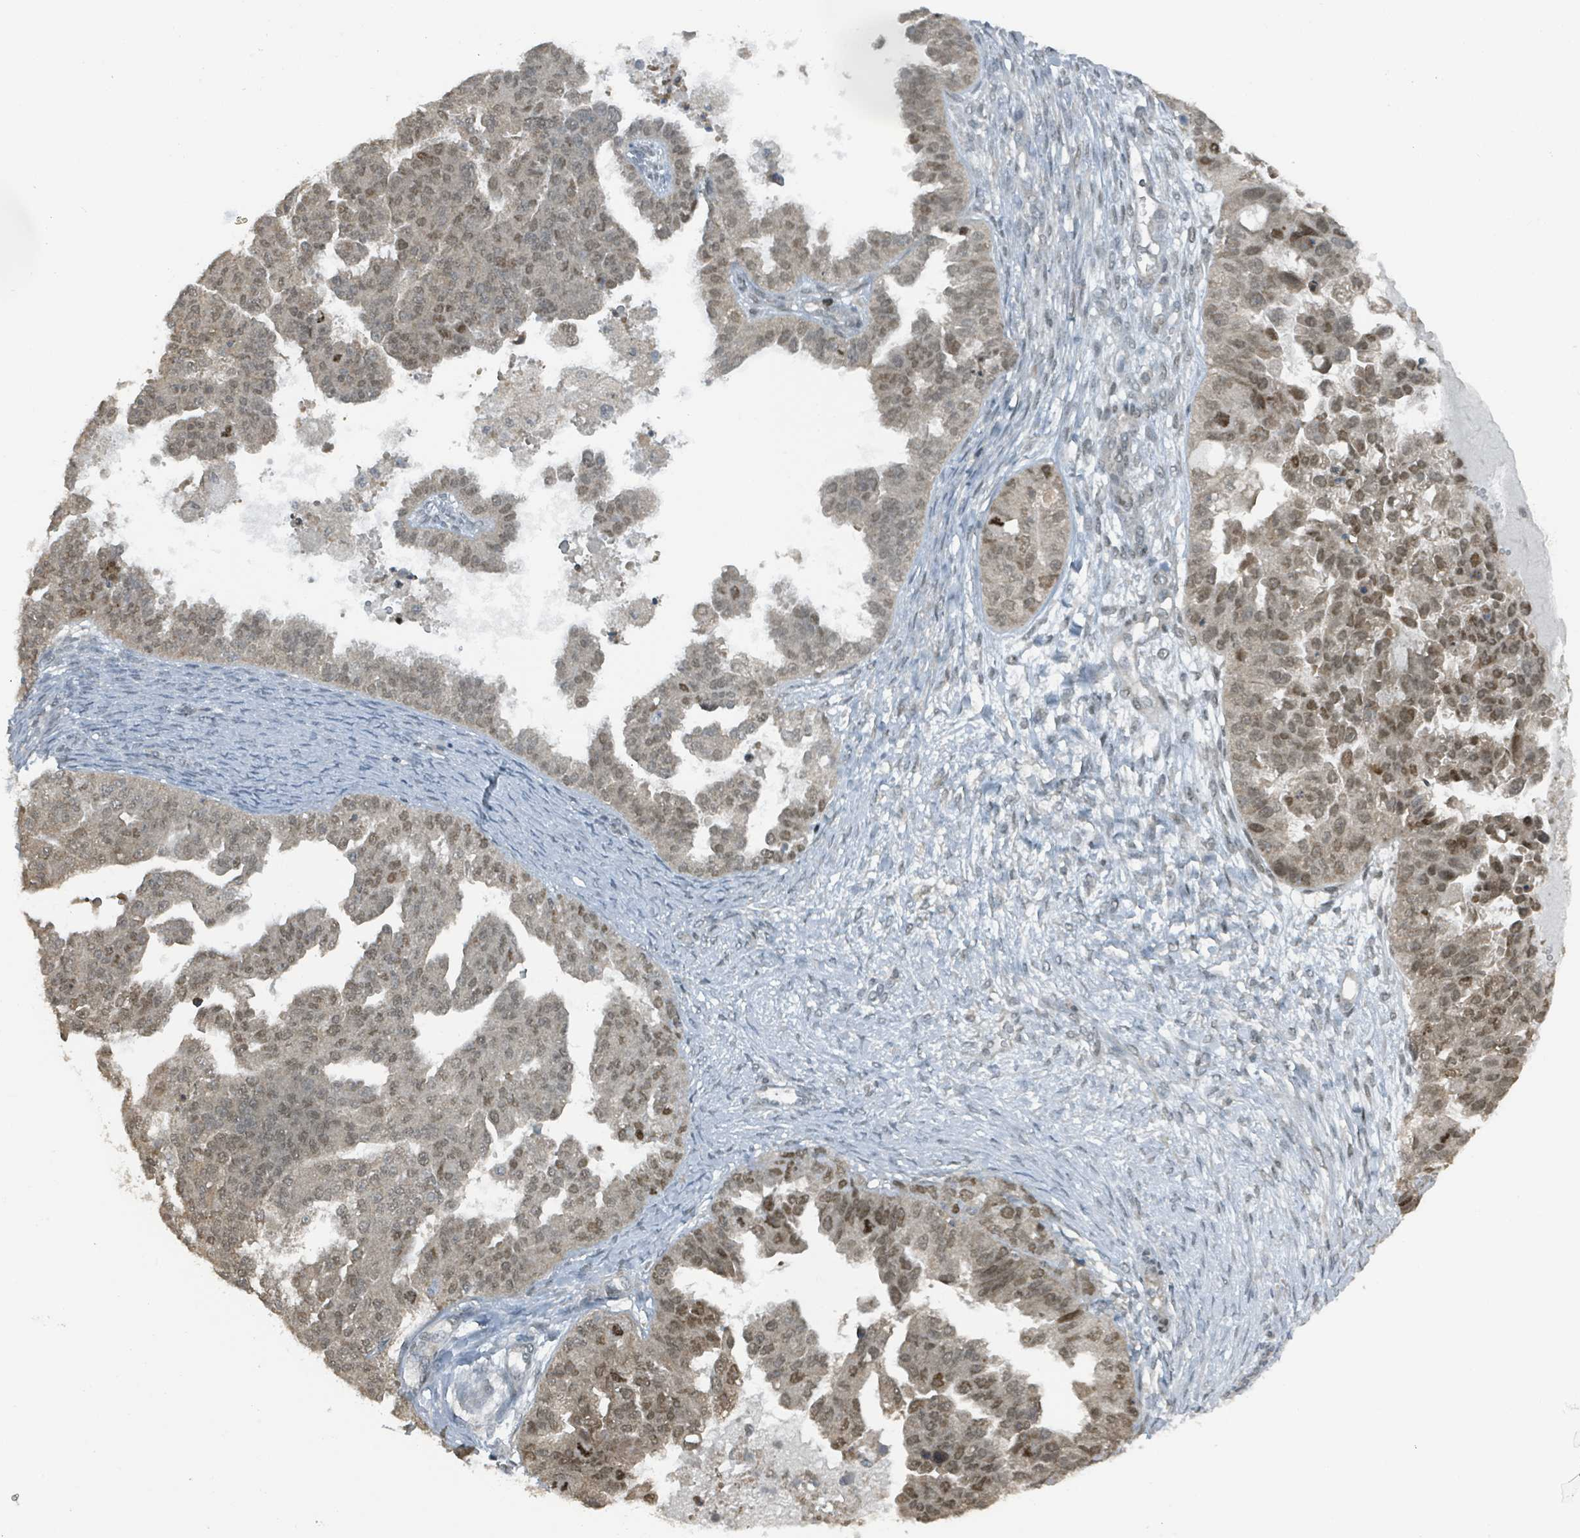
{"staining": {"intensity": "weak", "quantity": ">75%", "location": "nuclear"}, "tissue": "ovarian cancer", "cell_type": "Tumor cells", "image_type": "cancer", "snomed": [{"axis": "morphology", "description": "Cystadenocarcinoma, serous, NOS"}, {"axis": "topography", "description": "Ovary"}], "caption": "A micrograph of human ovarian serous cystadenocarcinoma stained for a protein demonstrates weak nuclear brown staining in tumor cells. The staining is performed using DAB brown chromogen to label protein expression. The nuclei are counter-stained blue using hematoxylin.", "gene": "PHIP", "patient": {"sex": "female", "age": 58}}